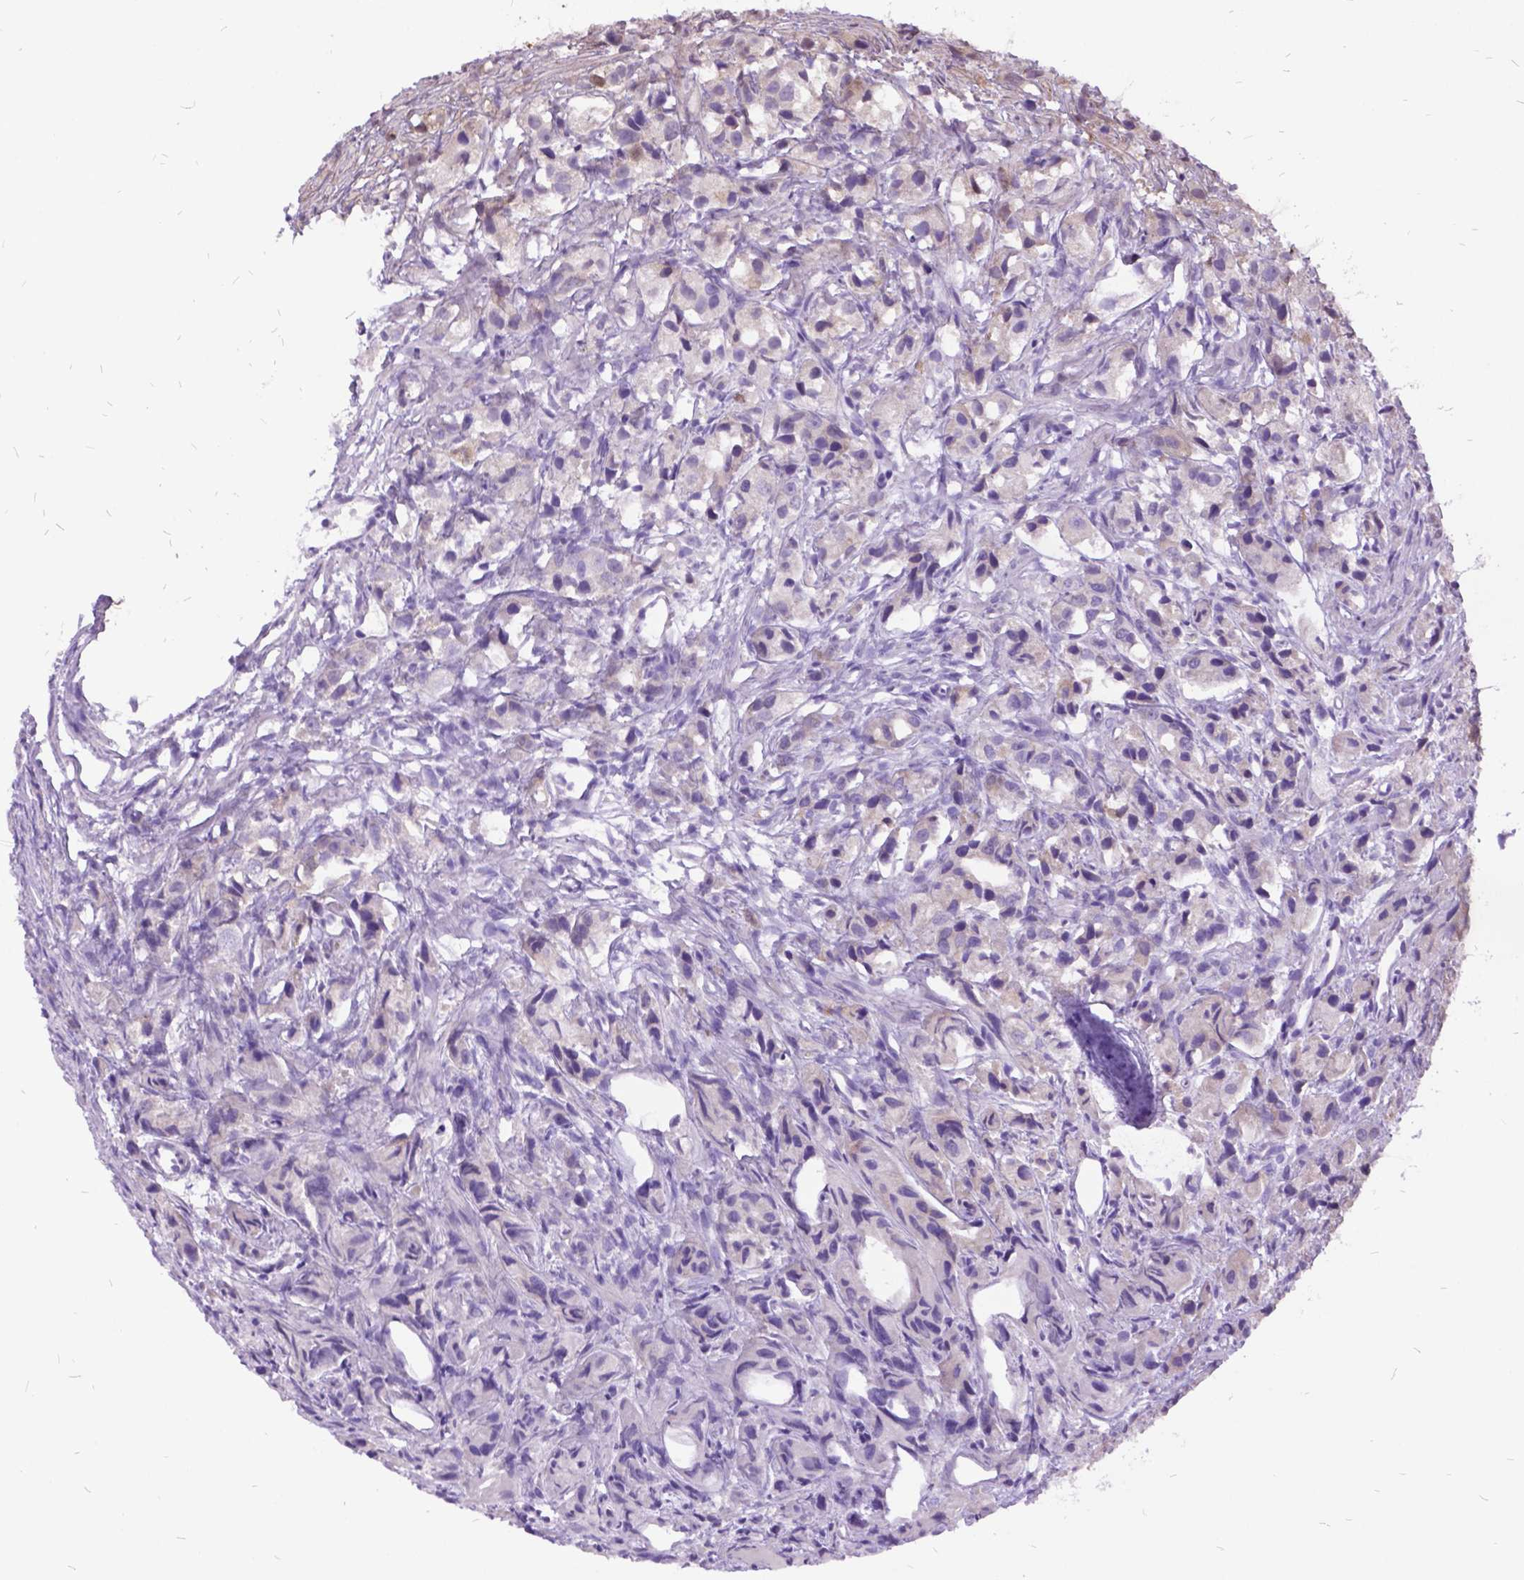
{"staining": {"intensity": "negative", "quantity": "none", "location": "none"}, "tissue": "prostate cancer", "cell_type": "Tumor cells", "image_type": "cancer", "snomed": [{"axis": "morphology", "description": "Adenocarcinoma, High grade"}, {"axis": "topography", "description": "Prostate"}], "caption": "Immunohistochemistry photomicrograph of prostate cancer (adenocarcinoma (high-grade)) stained for a protein (brown), which displays no staining in tumor cells.", "gene": "GRB7", "patient": {"sex": "male", "age": 75}}